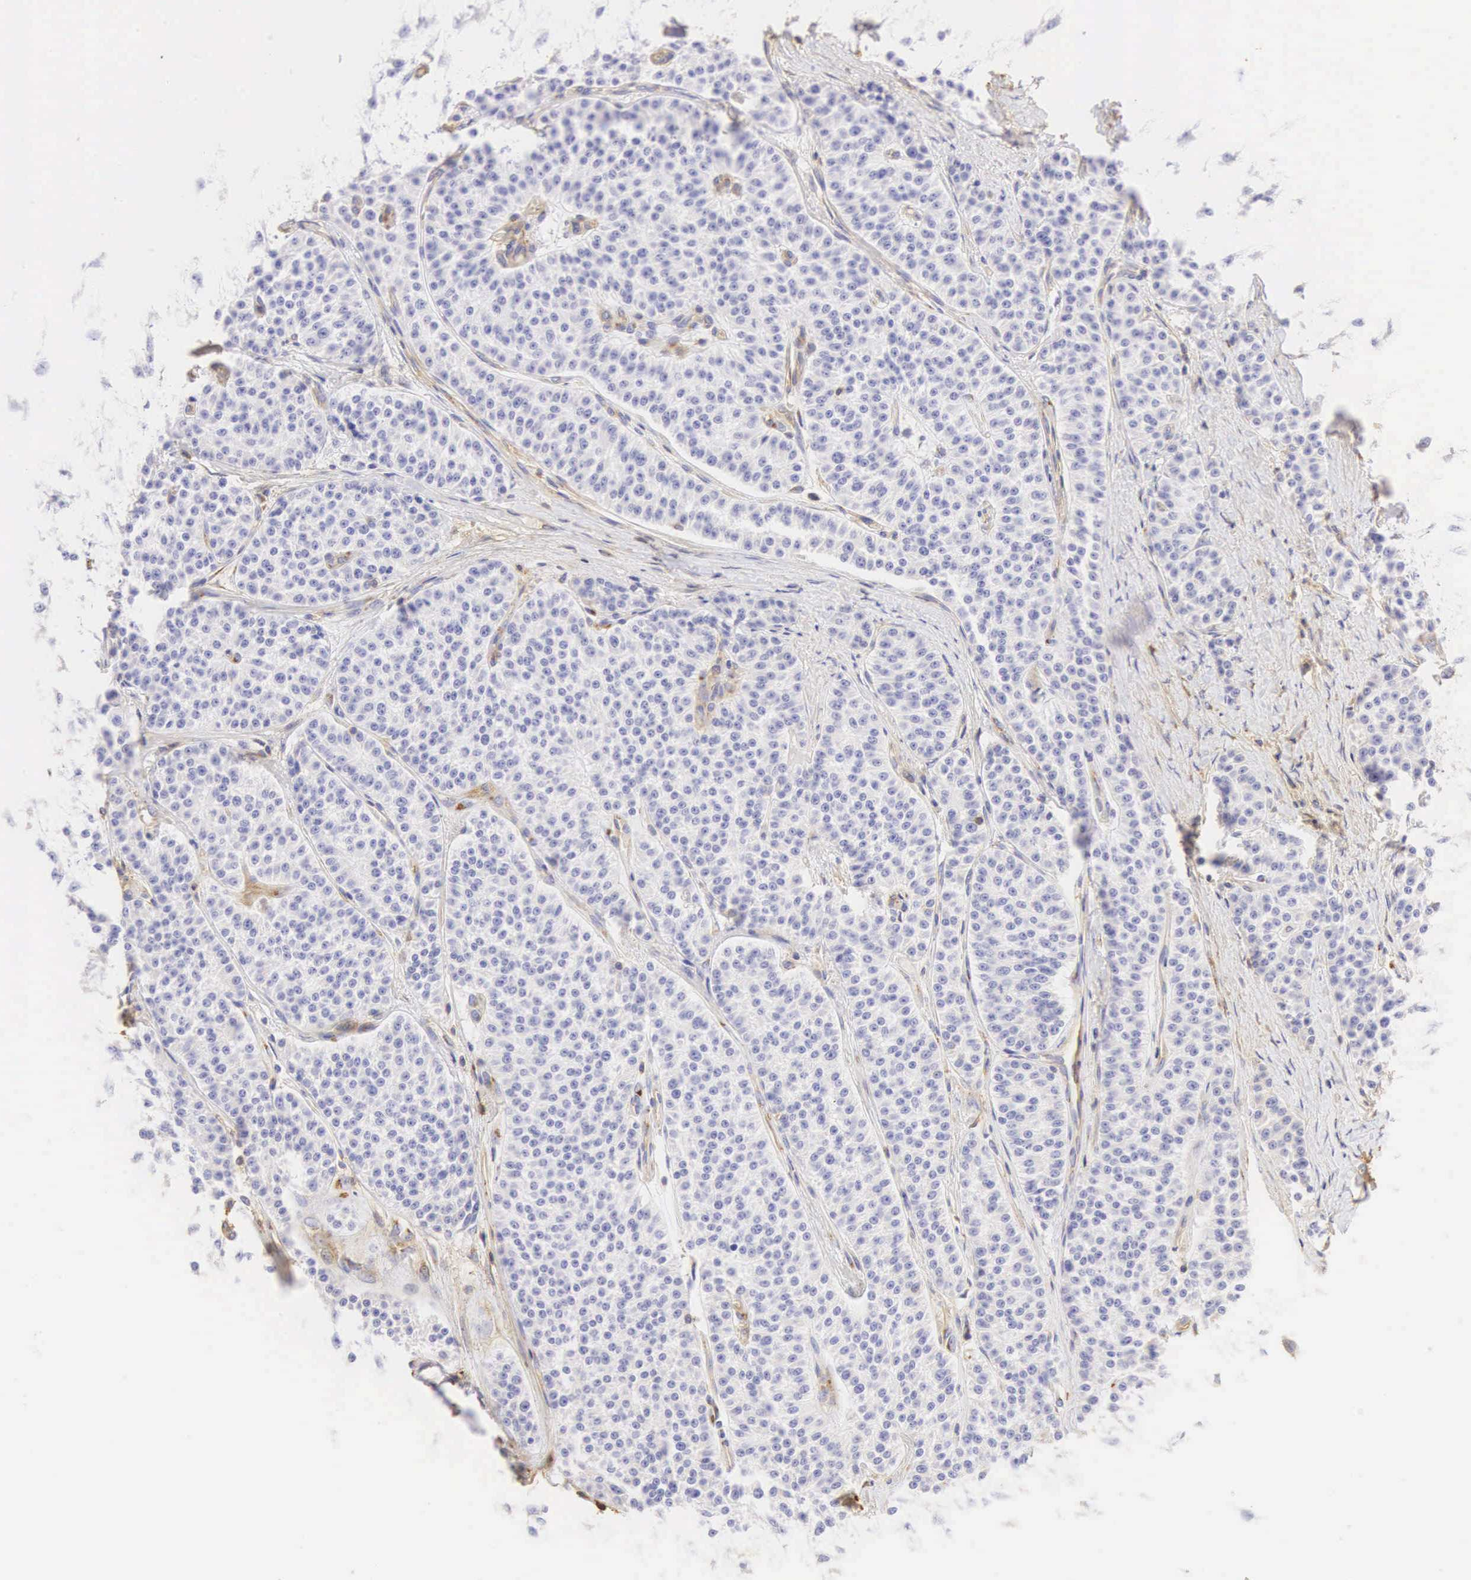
{"staining": {"intensity": "negative", "quantity": "none", "location": "none"}, "tissue": "carcinoid", "cell_type": "Tumor cells", "image_type": "cancer", "snomed": [{"axis": "morphology", "description": "Carcinoid, malignant, NOS"}, {"axis": "topography", "description": "Stomach"}], "caption": "Protein analysis of carcinoid (malignant) shows no significant expression in tumor cells.", "gene": "CD99", "patient": {"sex": "female", "age": 76}}